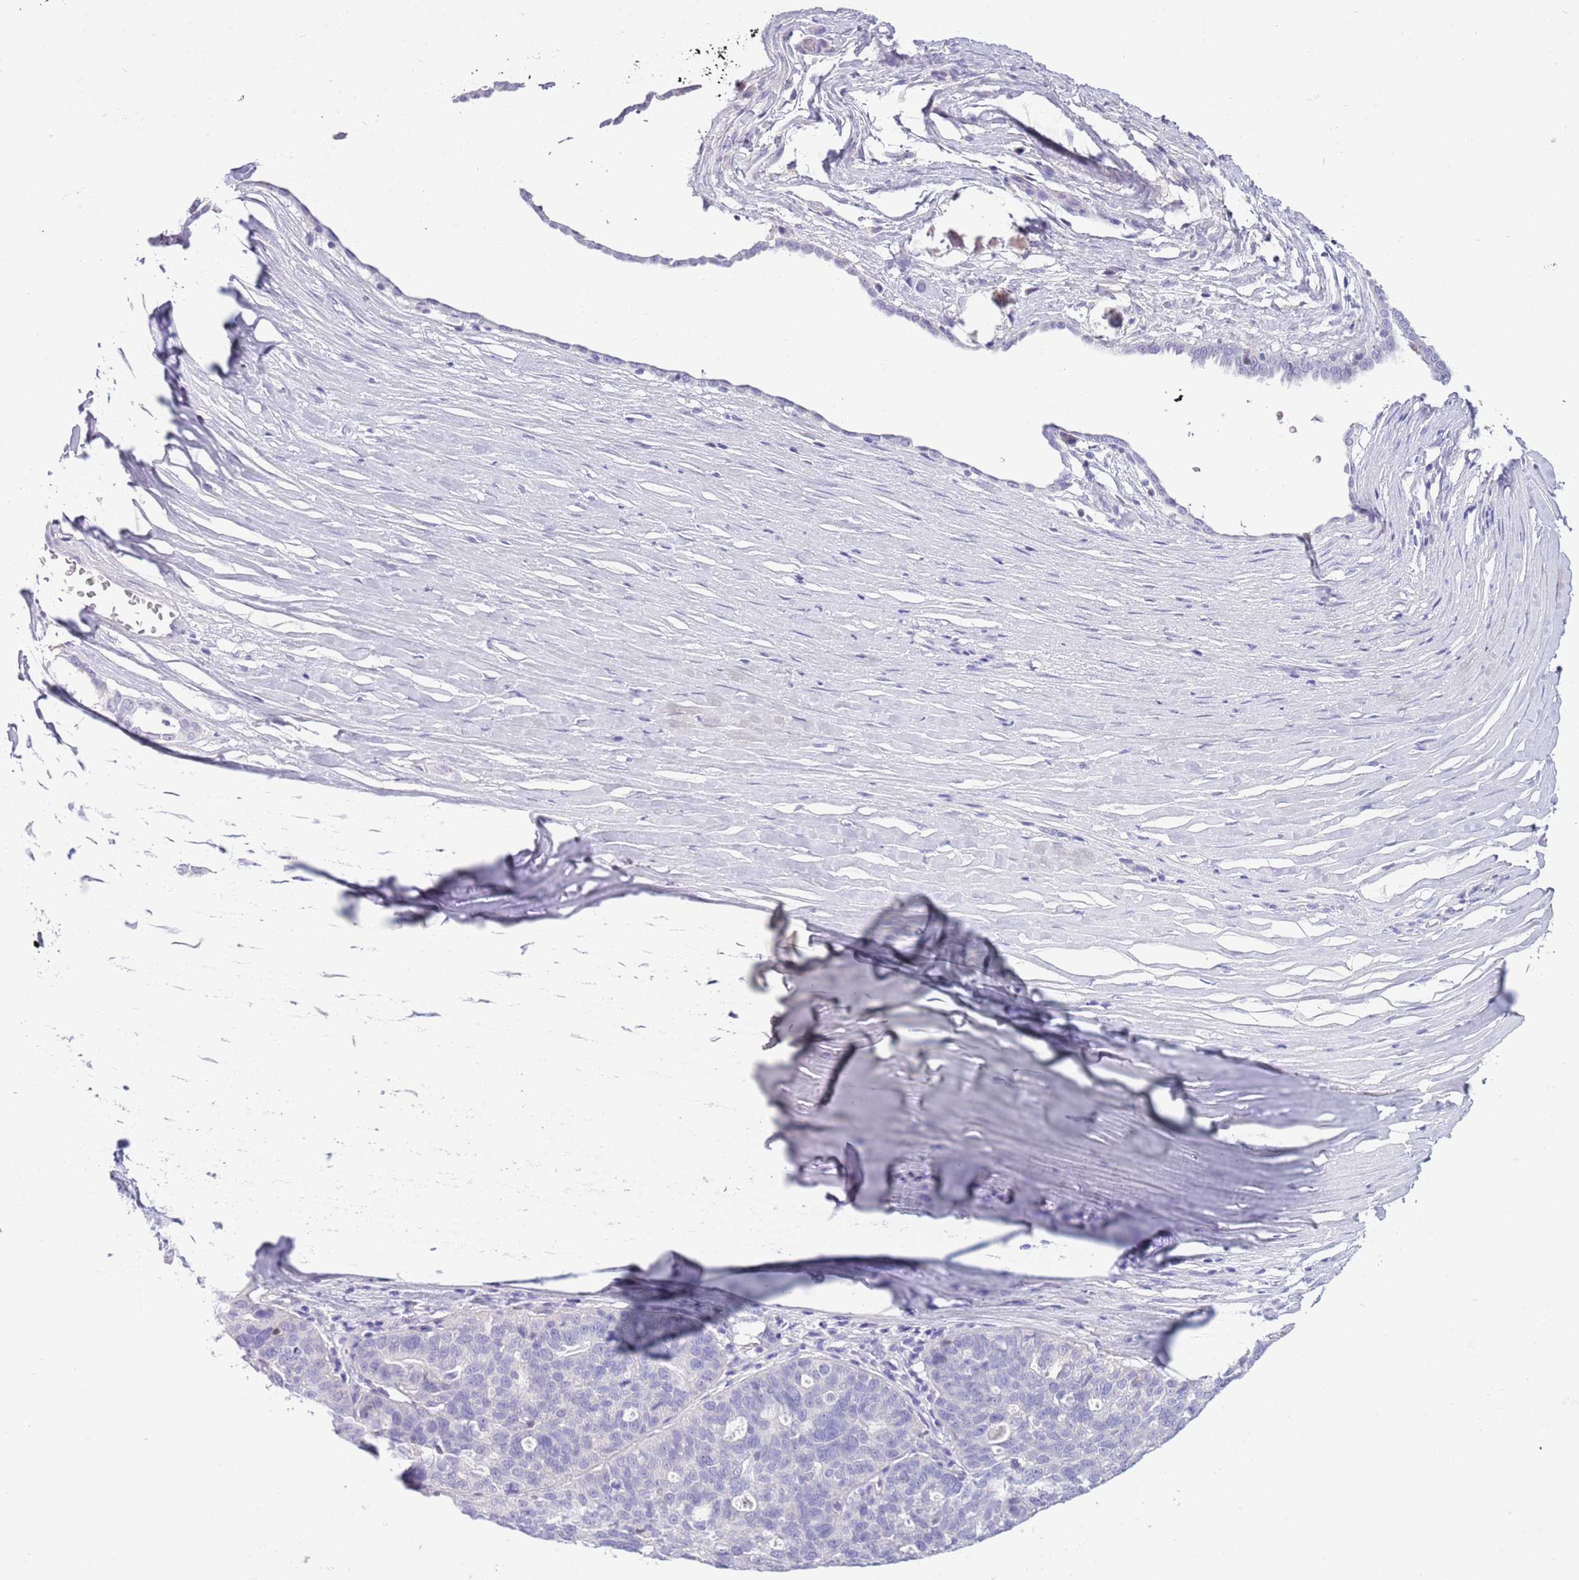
{"staining": {"intensity": "negative", "quantity": "none", "location": "none"}, "tissue": "ovarian cancer", "cell_type": "Tumor cells", "image_type": "cancer", "snomed": [{"axis": "morphology", "description": "Cystadenocarcinoma, serous, NOS"}, {"axis": "topography", "description": "Ovary"}], "caption": "IHC of human ovarian cancer exhibits no staining in tumor cells.", "gene": "TOX2", "patient": {"sex": "female", "age": 59}}